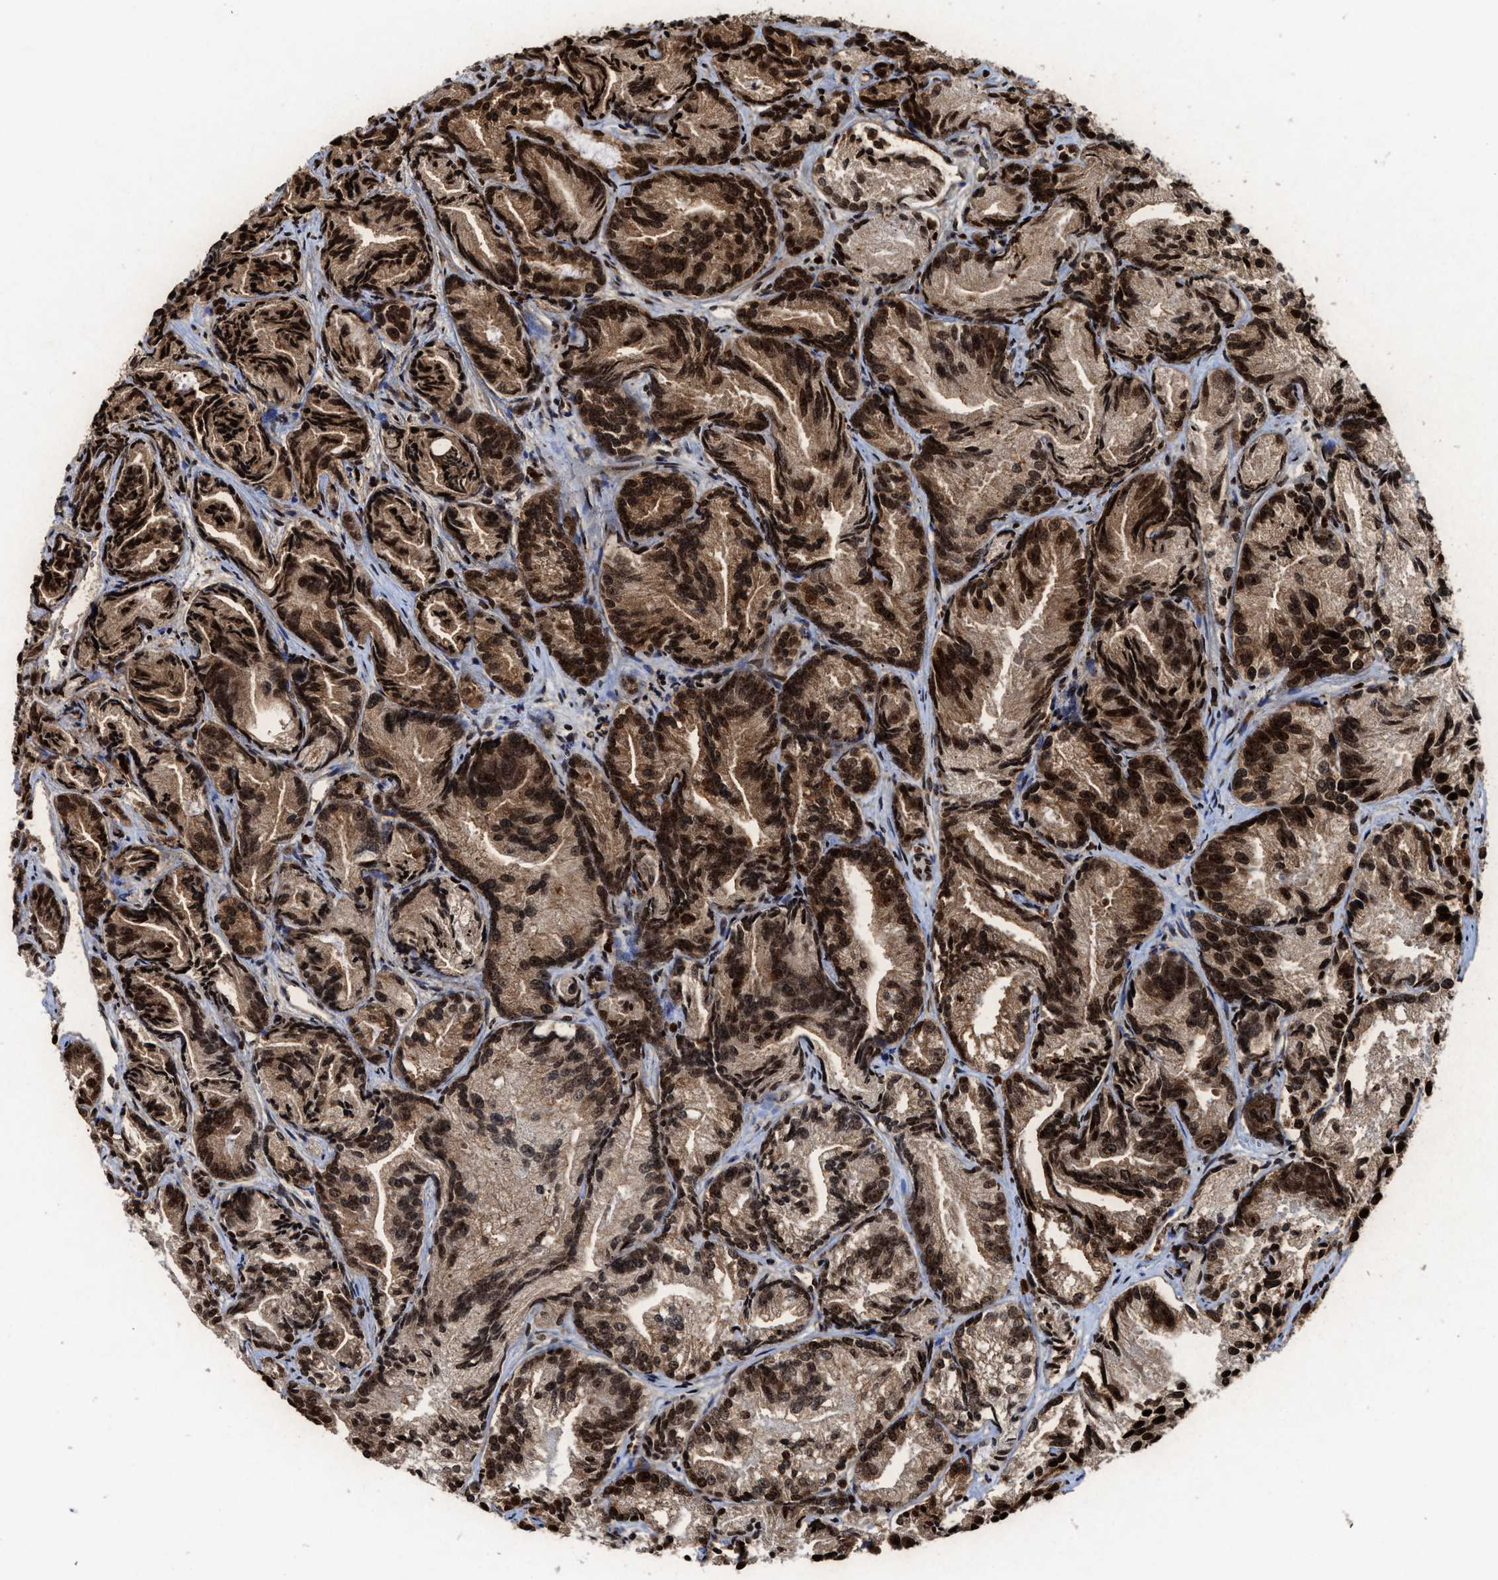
{"staining": {"intensity": "strong", "quantity": ">75%", "location": "cytoplasmic/membranous,nuclear"}, "tissue": "prostate cancer", "cell_type": "Tumor cells", "image_type": "cancer", "snomed": [{"axis": "morphology", "description": "Adenocarcinoma, Low grade"}, {"axis": "topography", "description": "Prostate"}], "caption": "Immunohistochemistry (IHC) (DAB (3,3'-diaminobenzidine)) staining of human prostate cancer (adenocarcinoma (low-grade)) reveals strong cytoplasmic/membranous and nuclear protein positivity in approximately >75% of tumor cells. (IHC, brightfield microscopy, high magnification).", "gene": "ALYREF", "patient": {"sex": "male", "age": 89}}